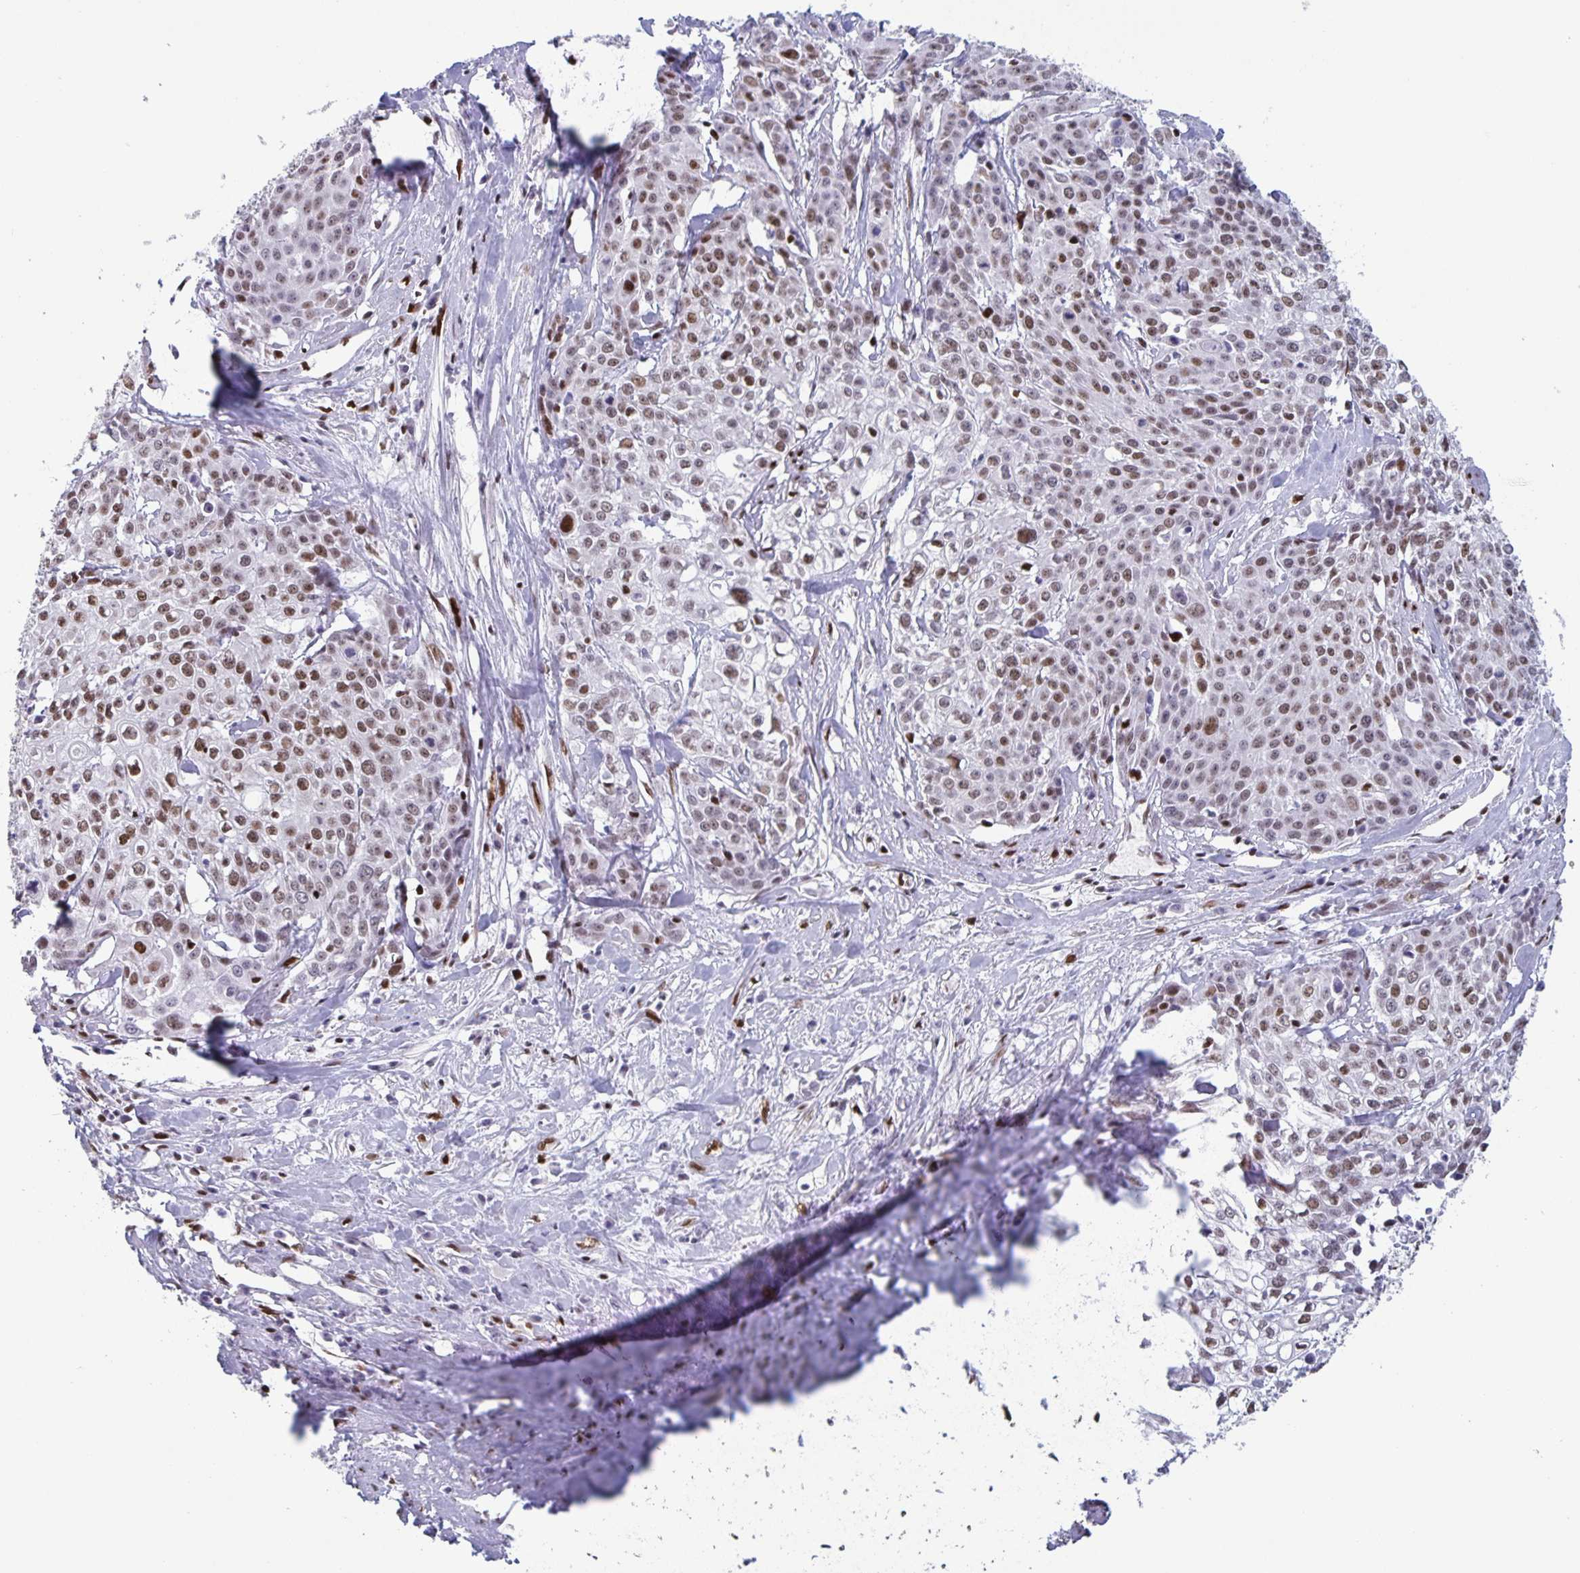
{"staining": {"intensity": "weak", "quantity": ">75%", "location": "nuclear"}, "tissue": "cervical cancer", "cell_type": "Tumor cells", "image_type": "cancer", "snomed": [{"axis": "morphology", "description": "Squamous cell carcinoma, NOS"}, {"axis": "topography", "description": "Cervix"}], "caption": "Protein staining of cervical squamous cell carcinoma tissue demonstrates weak nuclear staining in about >75% of tumor cells.", "gene": "JUND", "patient": {"sex": "female", "age": 39}}